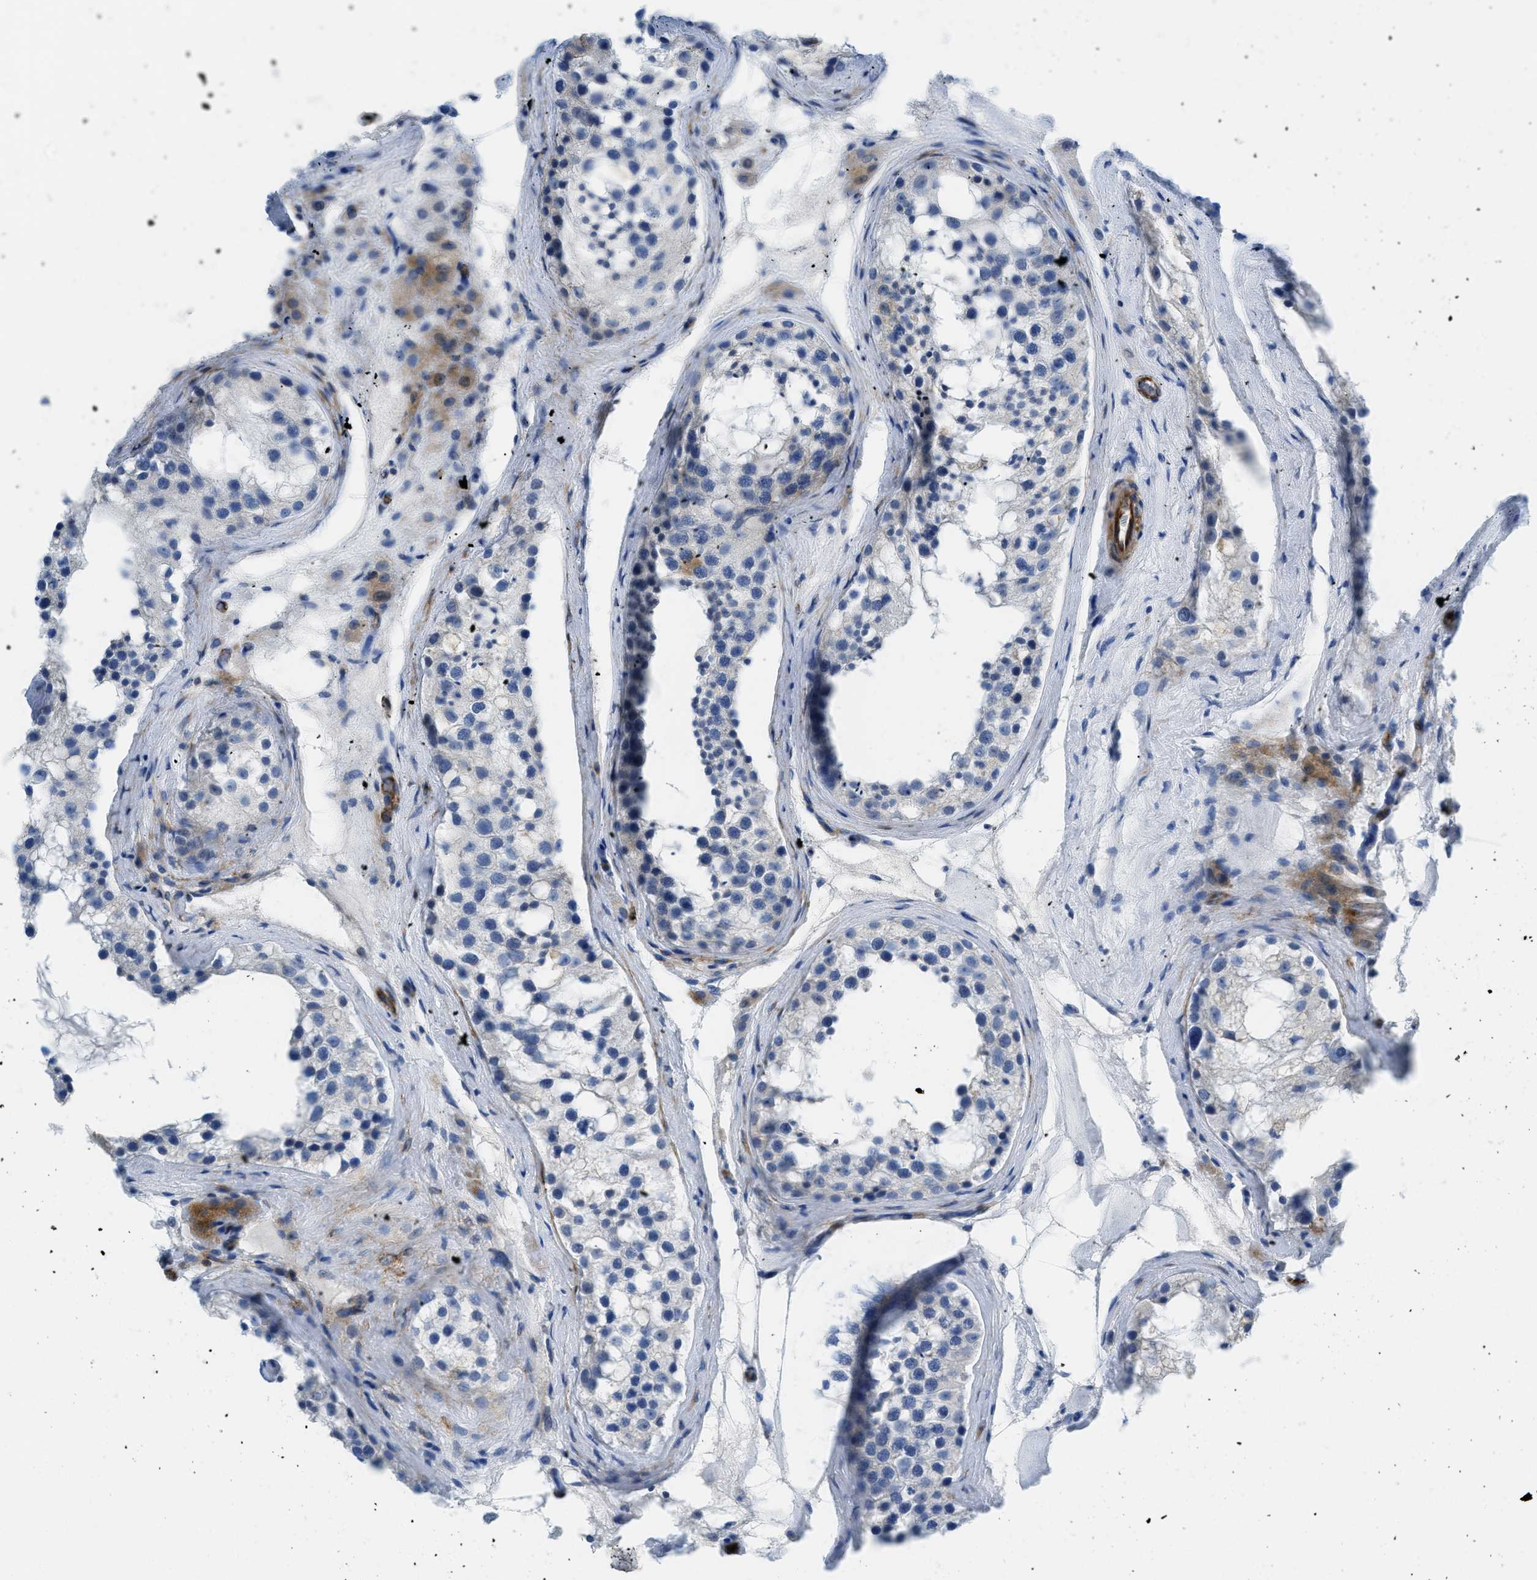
{"staining": {"intensity": "negative", "quantity": "none", "location": "none"}, "tissue": "testis", "cell_type": "Cells in seminiferous ducts", "image_type": "normal", "snomed": [{"axis": "morphology", "description": "Normal tissue, NOS"}, {"axis": "morphology", "description": "Seminoma, NOS"}, {"axis": "topography", "description": "Testis"}], "caption": "Protein analysis of unremarkable testis displays no significant positivity in cells in seminiferous ducts. (Immunohistochemistry, brightfield microscopy, high magnification).", "gene": "CUTA", "patient": {"sex": "male", "age": 71}}